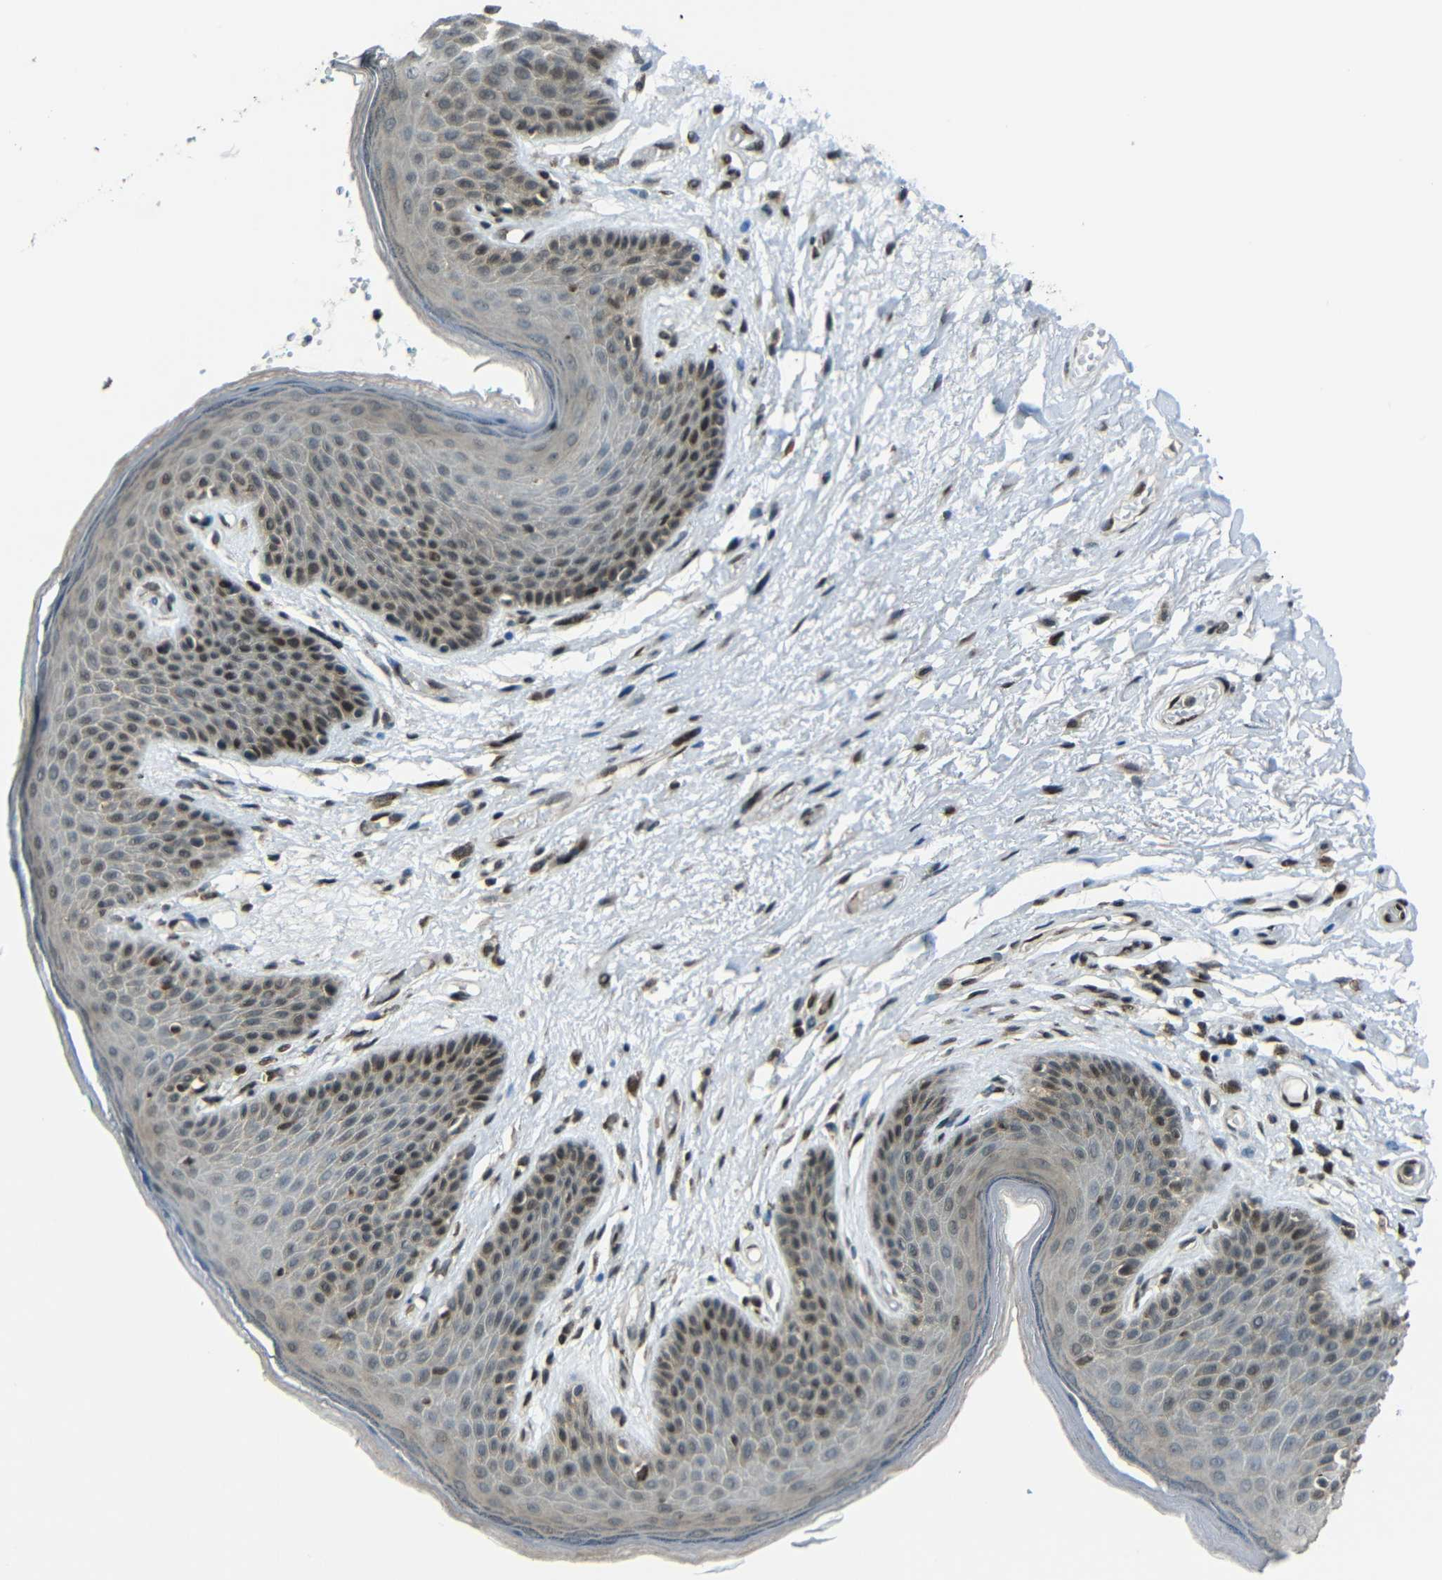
{"staining": {"intensity": "moderate", "quantity": "25%-75%", "location": "nuclear"}, "tissue": "skin", "cell_type": "Epidermal cells", "image_type": "normal", "snomed": [{"axis": "morphology", "description": "Normal tissue, NOS"}, {"axis": "topography", "description": "Anal"}], "caption": "Epidermal cells exhibit medium levels of moderate nuclear expression in approximately 25%-75% of cells in benign skin.", "gene": "PSIP1", "patient": {"sex": "male", "age": 74}}